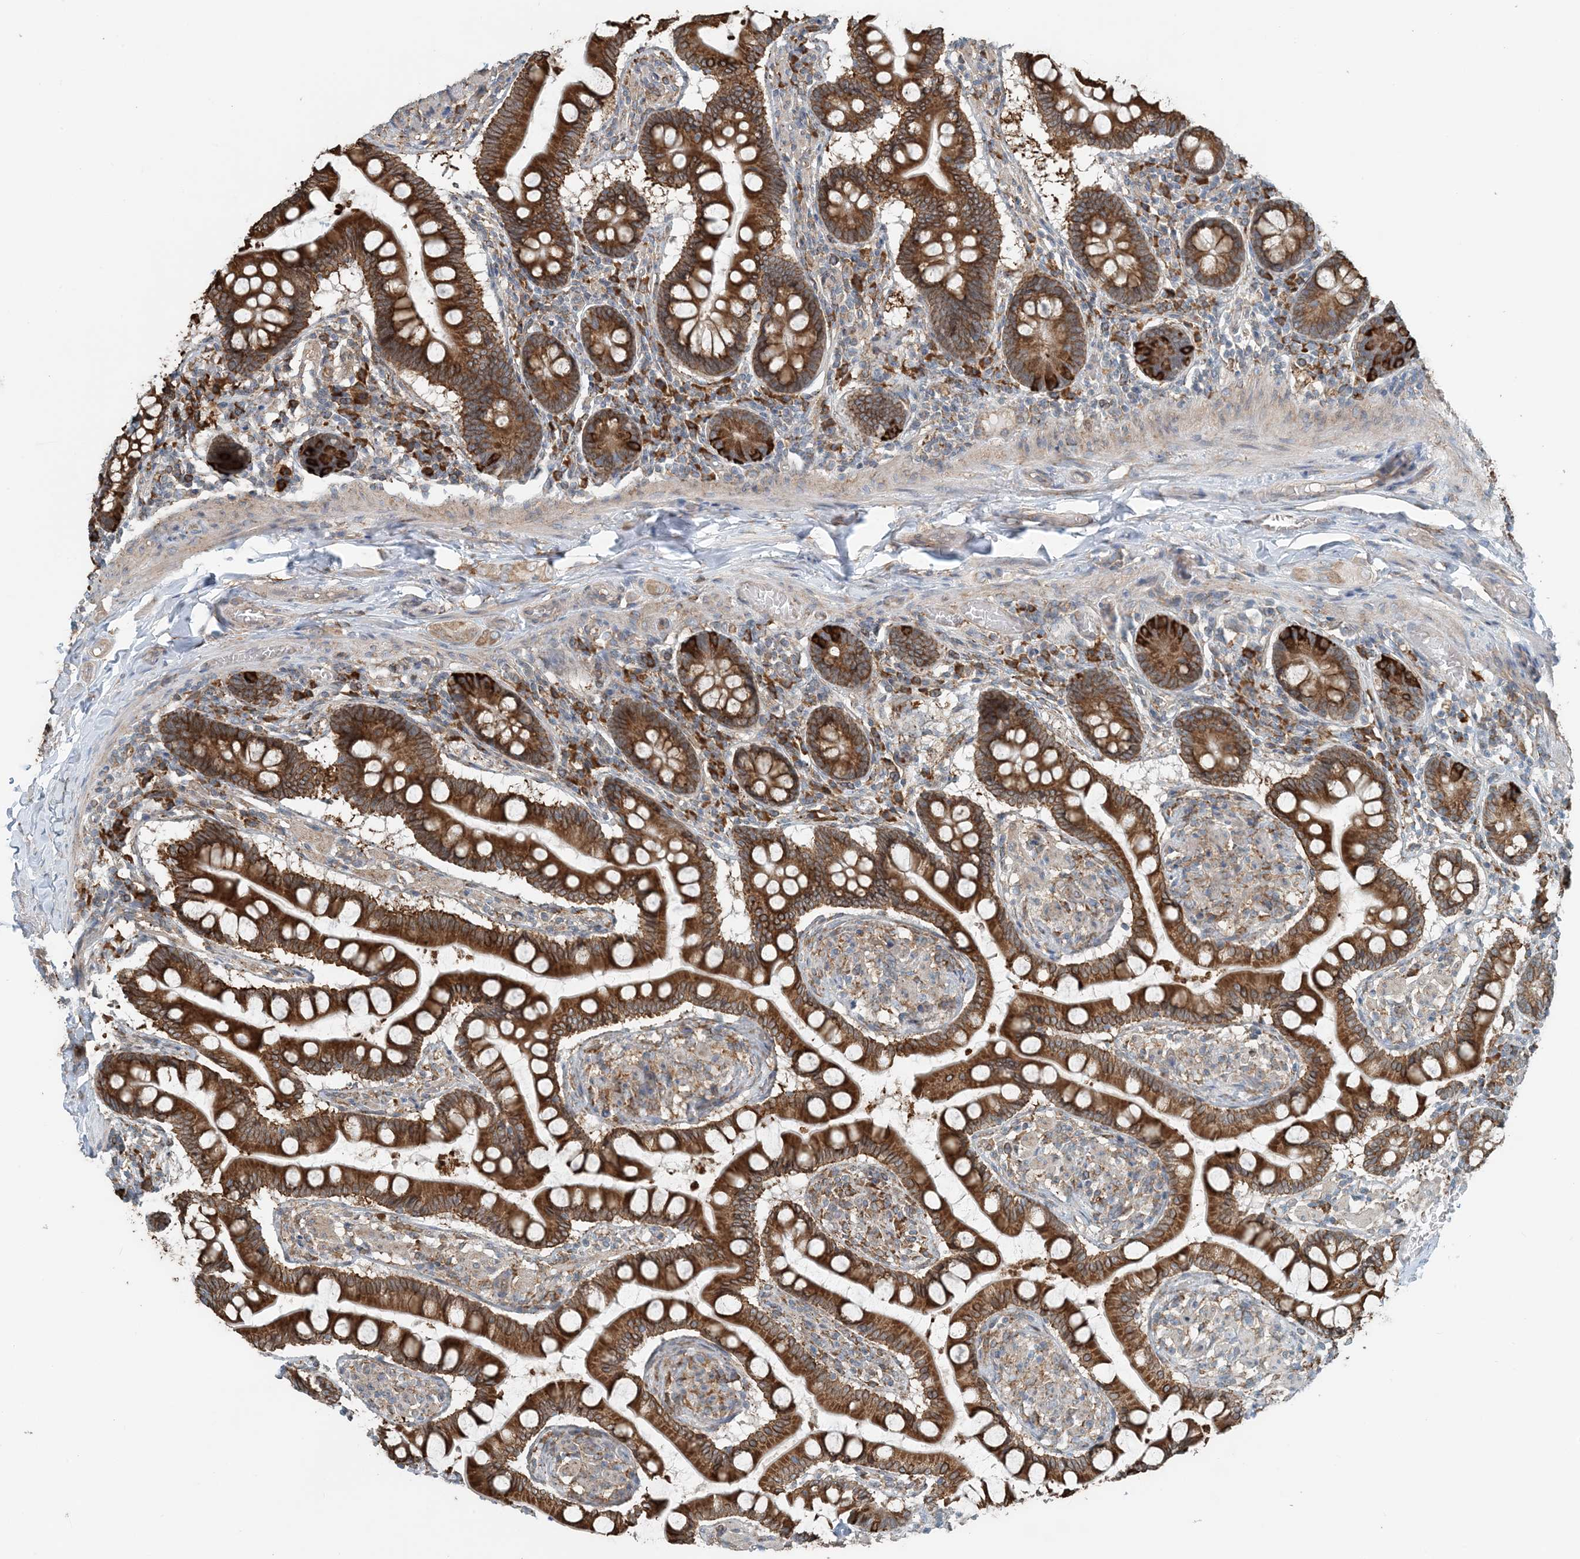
{"staining": {"intensity": "strong", "quantity": ">75%", "location": "cytoplasmic/membranous"}, "tissue": "small intestine", "cell_type": "Glandular cells", "image_type": "normal", "snomed": [{"axis": "morphology", "description": "Normal tissue, NOS"}, {"axis": "topography", "description": "Small intestine"}], "caption": "Small intestine stained with a brown dye displays strong cytoplasmic/membranous positive positivity in about >75% of glandular cells.", "gene": "CERKL", "patient": {"sex": "male", "age": 41}}